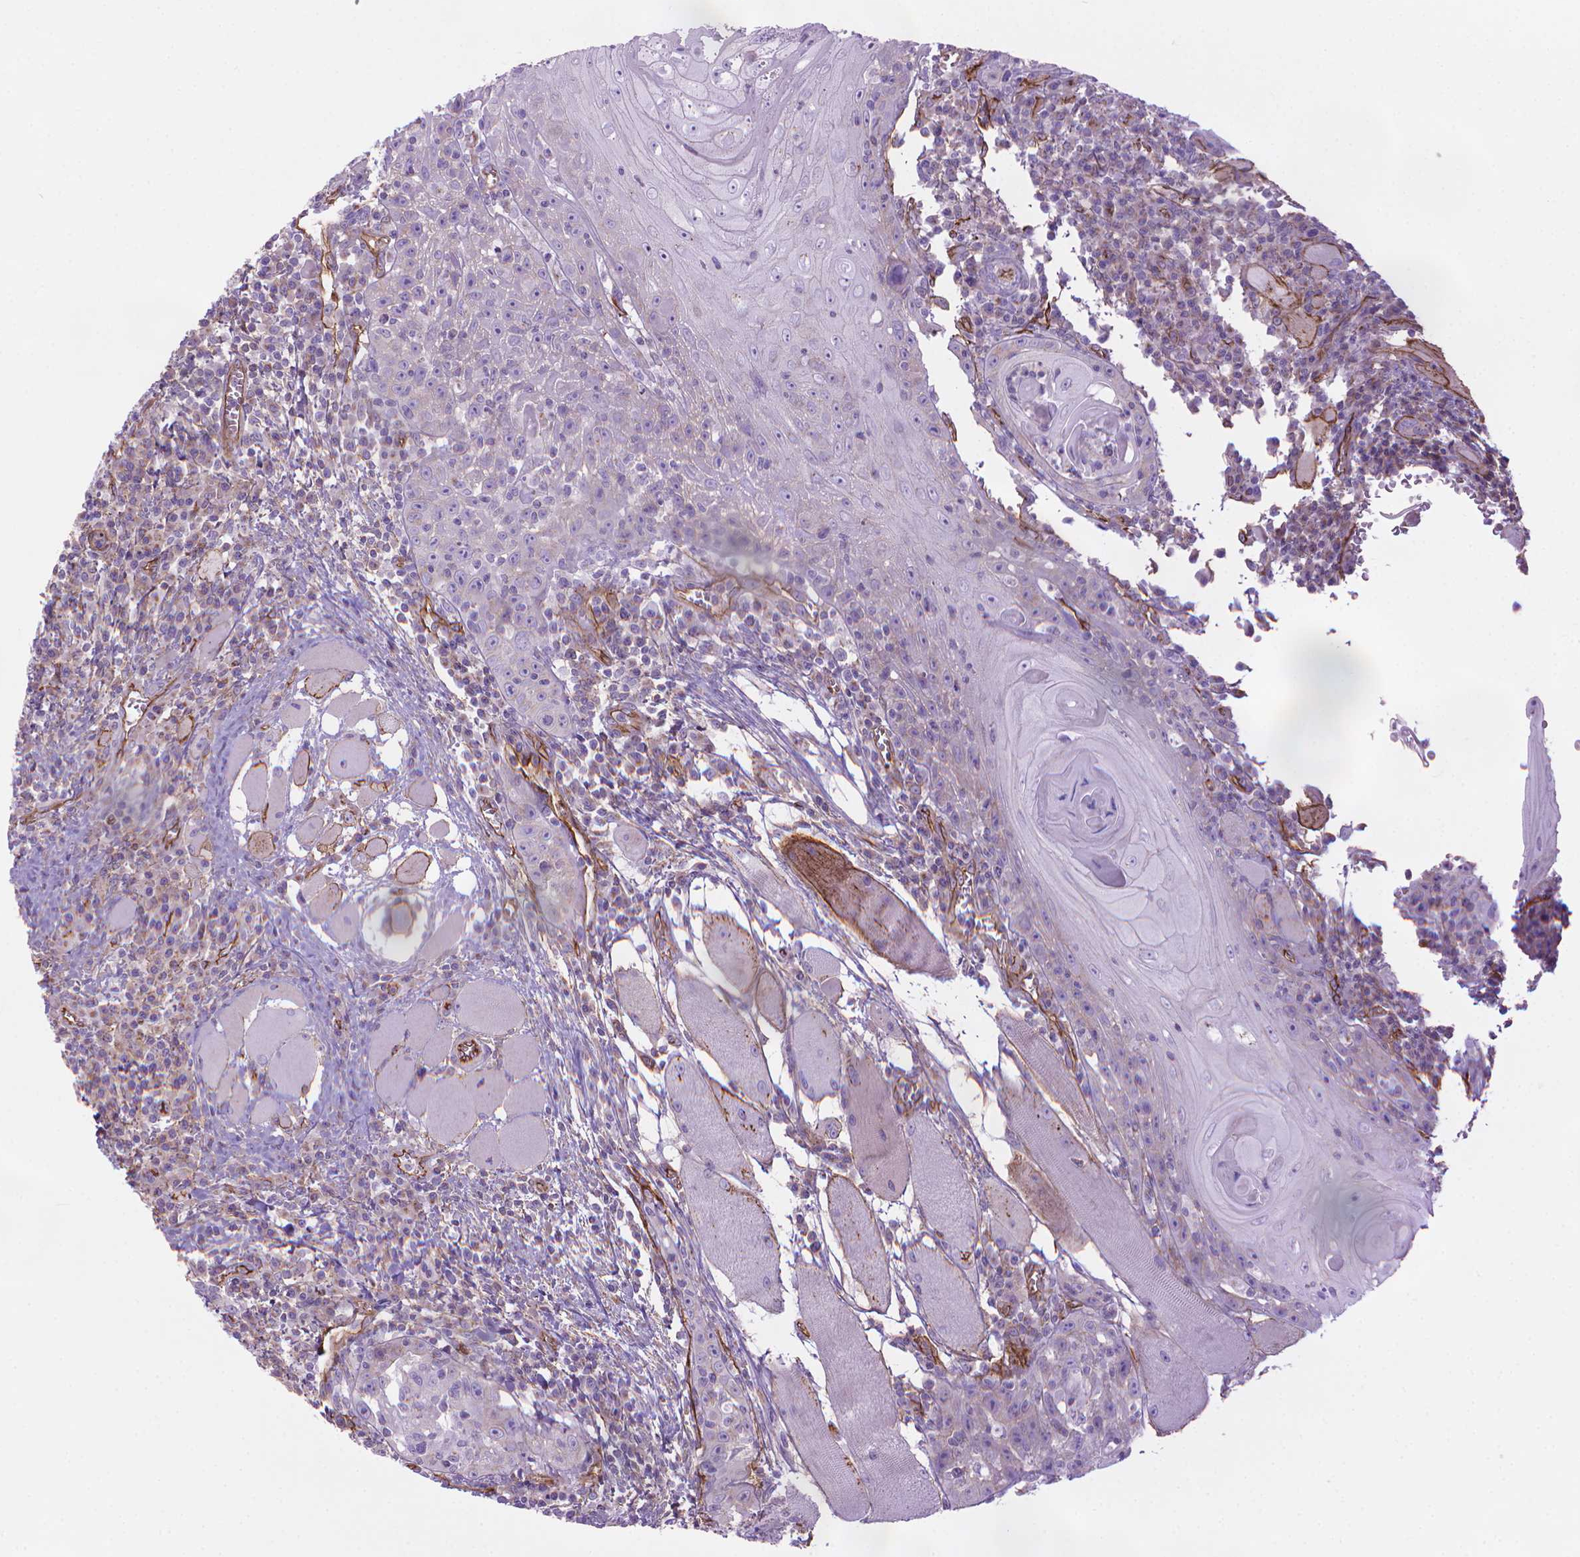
{"staining": {"intensity": "negative", "quantity": "none", "location": "none"}, "tissue": "head and neck cancer", "cell_type": "Tumor cells", "image_type": "cancer", "snomed": [{"axis": "morphology", "description": "Normal tissue, NOS"}, {"axis": "morphology", "description": "Squamous cell carcinoma, NOS"}, {"axis": "topography", "description": "Oral tissue"}, {"axis": "topography", "description": "Head-Neck"}], "caption": "Tumor cells show no significant protein expression in head and neck cancer.", "gene": "TENT5A", "patient": {"sex": "male", "age": 52}}